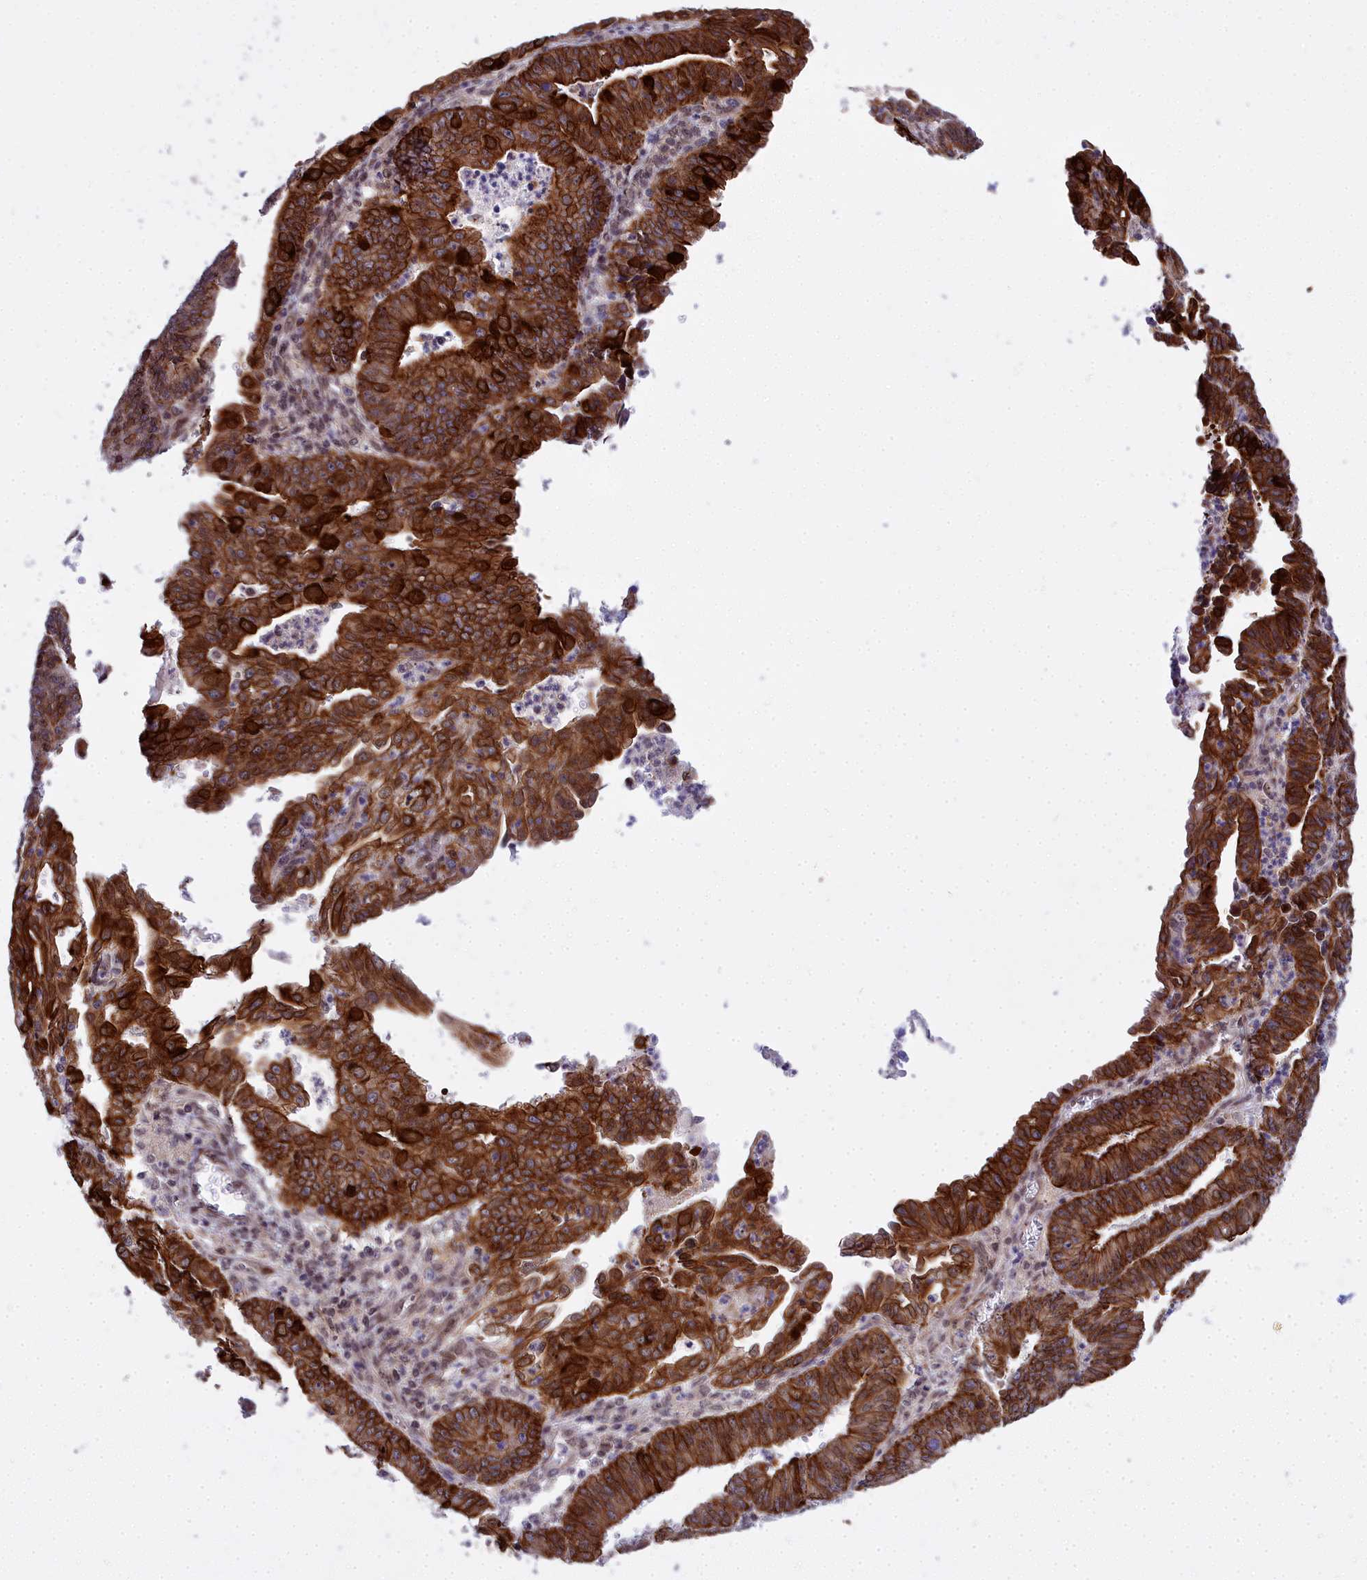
{"staining": {"intensity": "strong", "quantity": ">75%", "location": "cytoplasmic/membranous,nuclear"}, "tissue": "endometrial cancer", "cell_type": "Tumor cells", "image_type": "cancer", "snomed": [{"axis": "morphology", "description": "Adenocarcinoma, NOS"}, {"axis": "topography", "description": "Endometrium"}], "caption": "This is an image of IHC staining of endometrial cancer (adenocarcinoma), which shows strong positivity in the cytoplasmic/membranous and nuclear of tumor cells.", "gene": "ABCB8", "patient": {"sex": "female", "age": 73}}